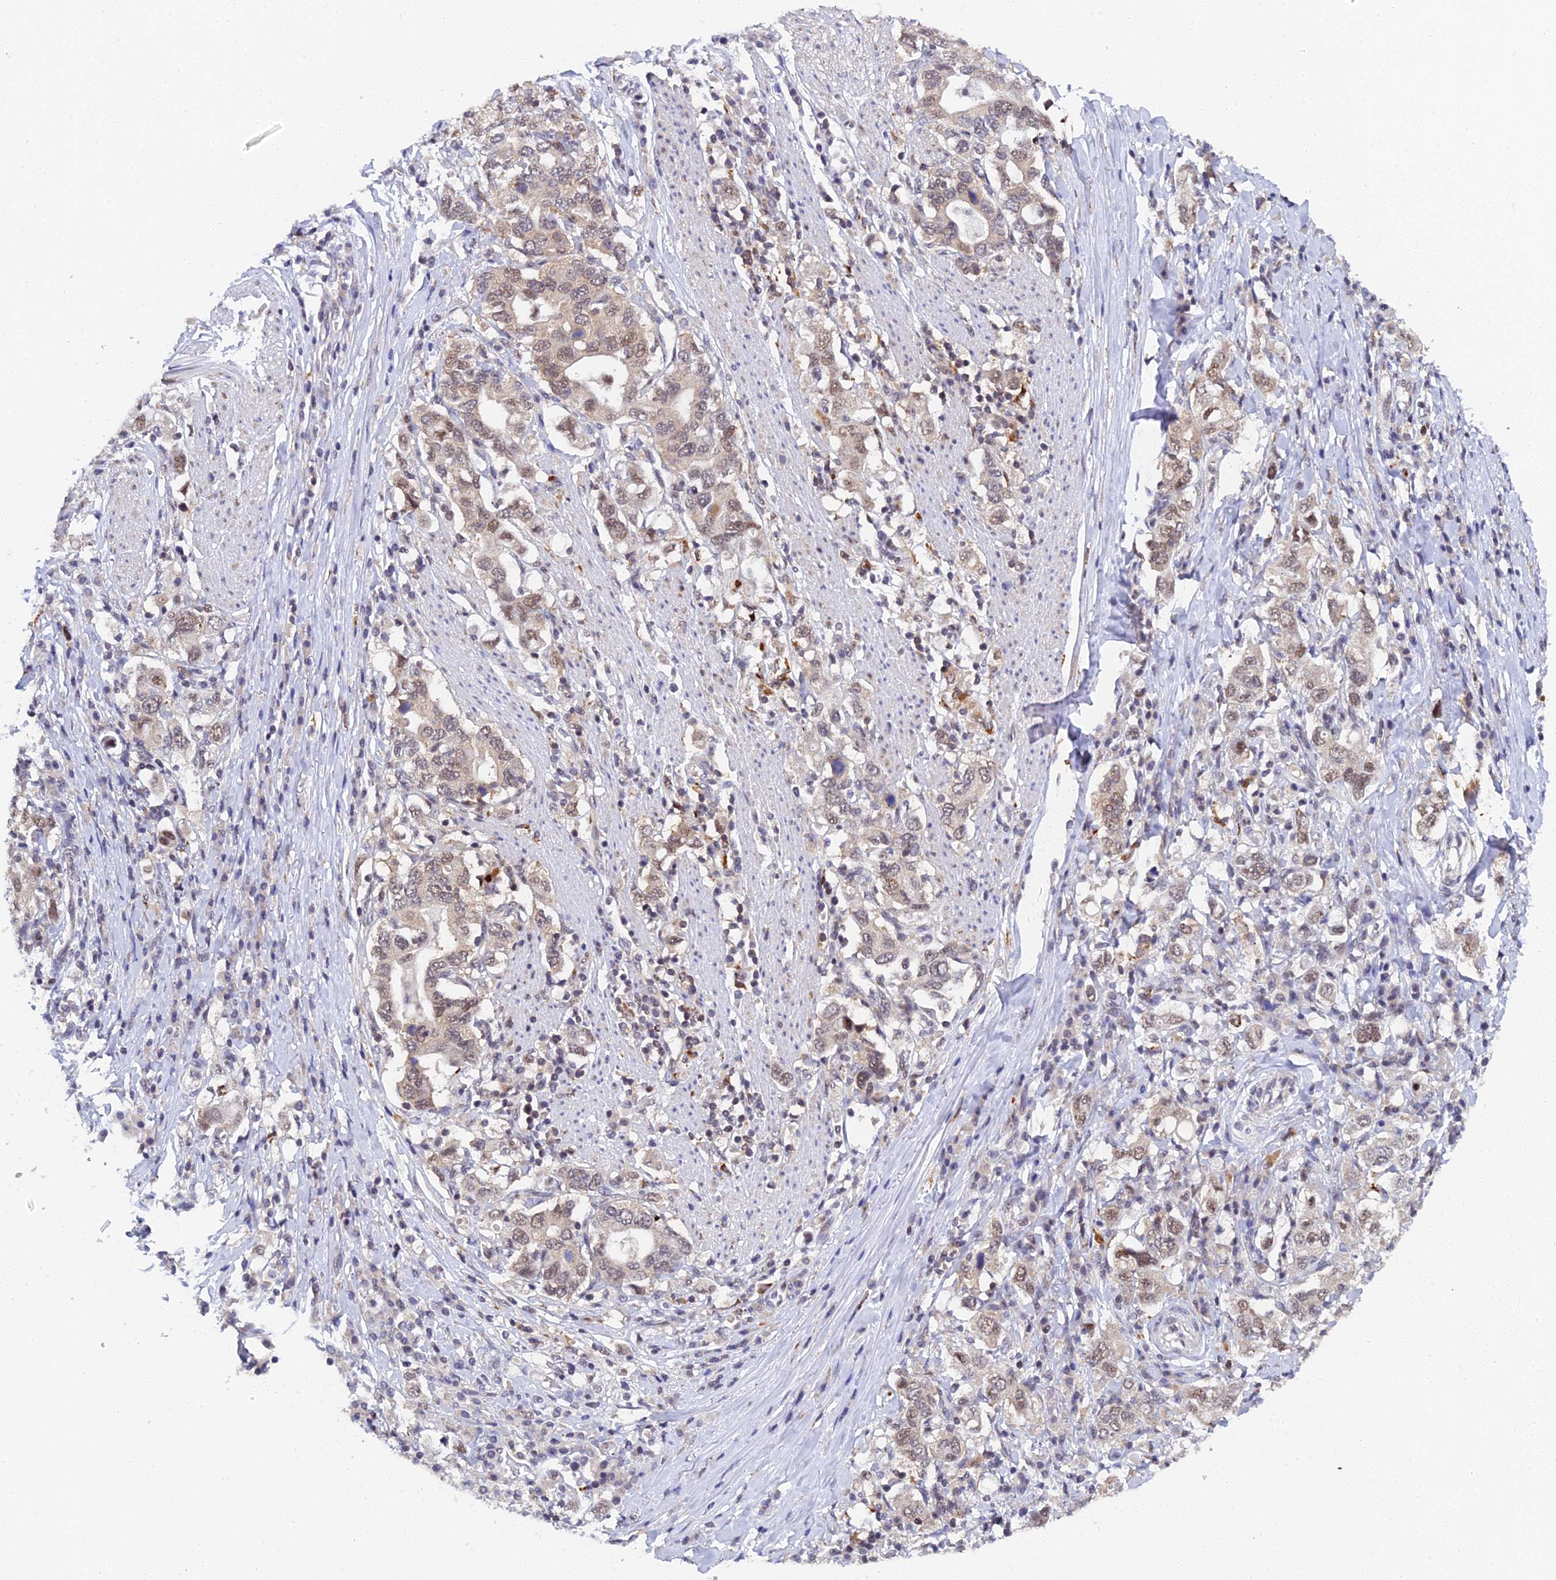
{"staining": {"intensity": "moderate", "quantity": "25%-75%", "location": "nuclear"}, "tissue": "stomach cancer", "cell_type": "Tumor cells", "image_type": "cancer", "snomed": [{"axis": "morphology", "description": "Adenocarcinoma, NOS"}, {"axis": "topography", "description": "Stomach, upper"}, {"axis": "topography", "description": "Stomach"}], "caption": "Protein expression analysis of stomach cancer (adenocarcinoma) shows moderate nuclear staining in approximately 25%-75% of tumor cells.", "gene": "MAGOHB", "patient": {"sex": "male", "age": 62}}